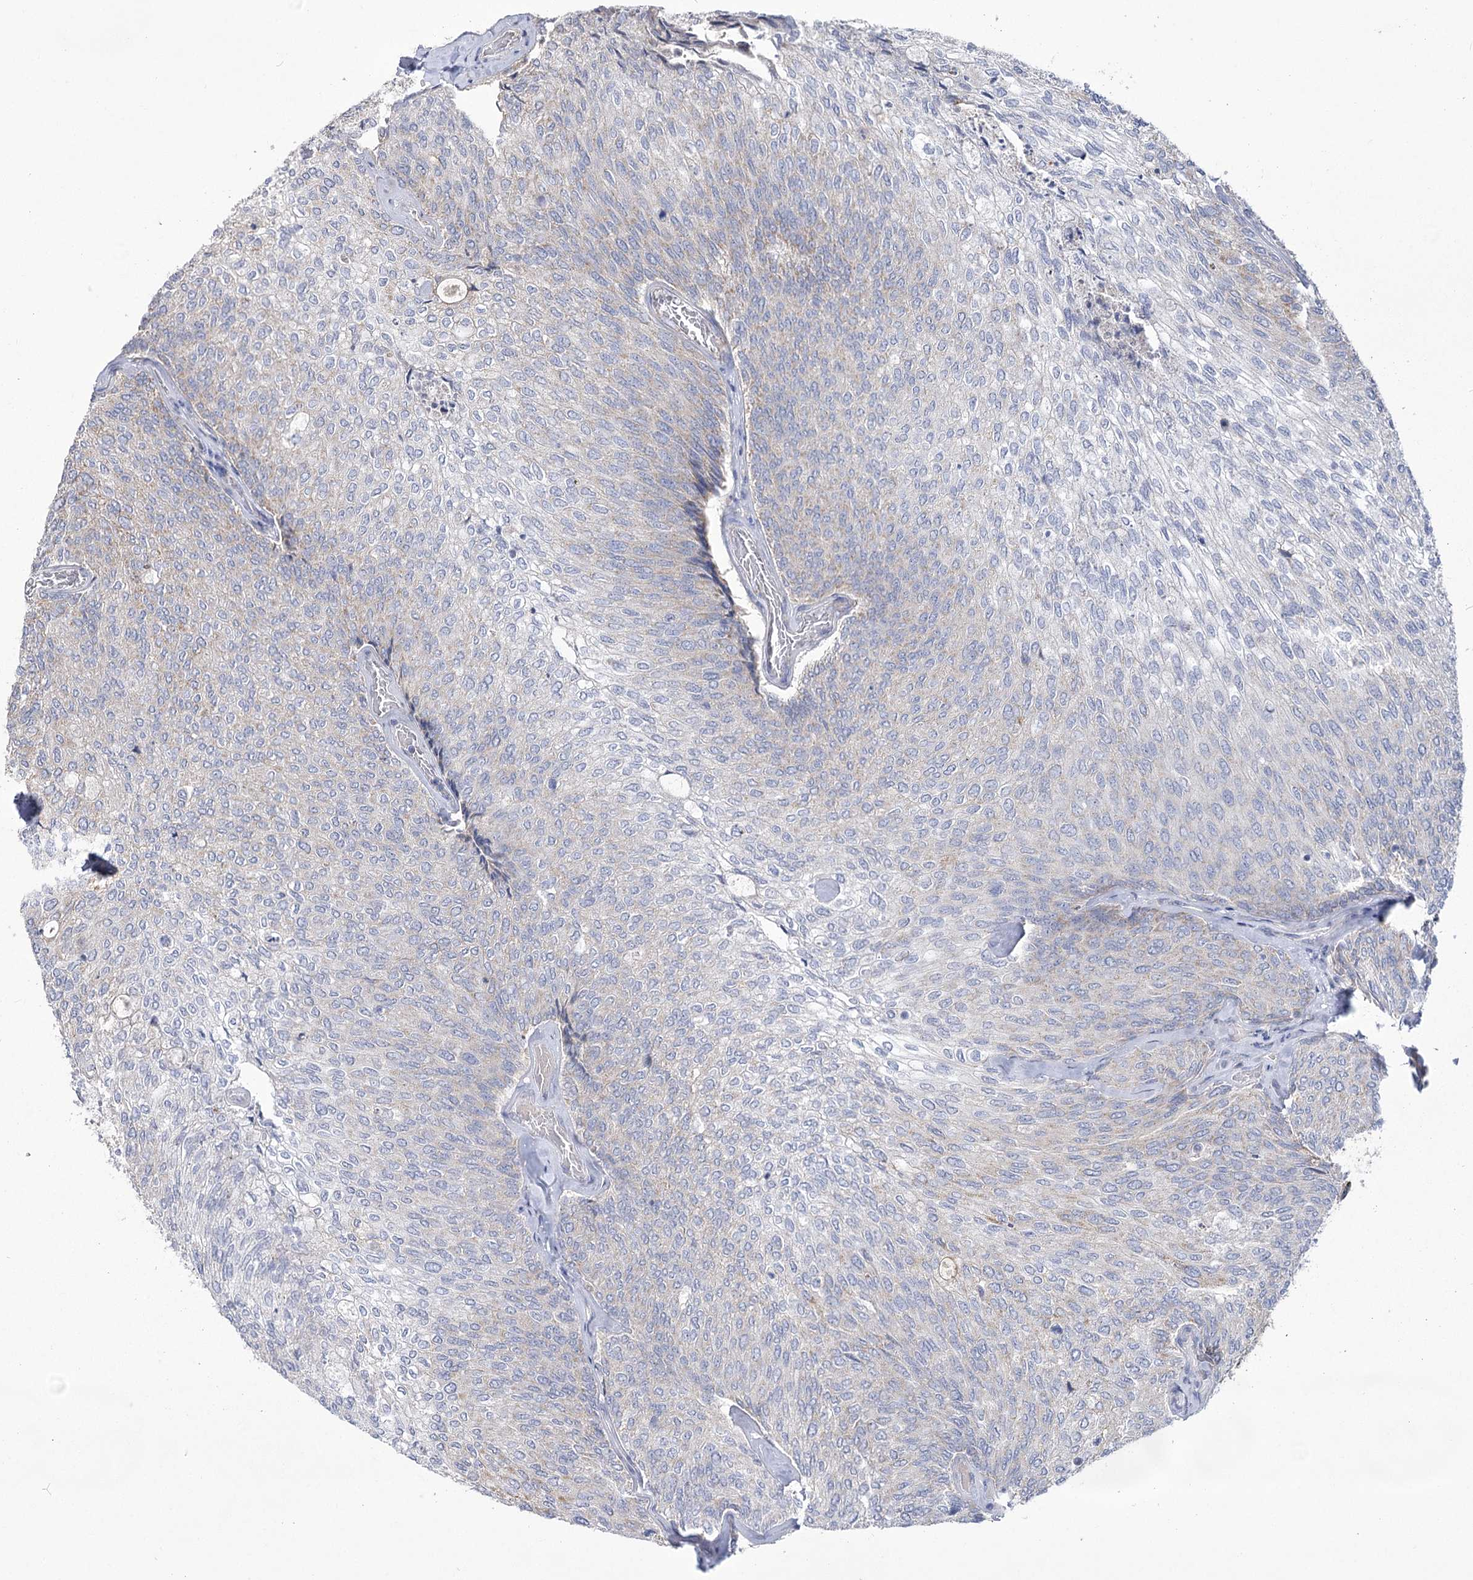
{"staining": {"intensity": "weak", "quantity": "<25%", "location": "cytoplasmic/membranous"}, "tissue": "urothelial cancer", "cell_type": "Tumor cells", "image_type": "cancer", "snomed": [{"axis": "morphology", "description": "Urothelial carcinoma, Low grade"}, {"axis": "topography", "description": "Urinary bladder"}], "caption": "Immunohistochemistry (IHC) of human urothelial cancer displays no expression in tumor cells.", "gene": "PDHB", "patient": {"sex": "female", "age": 79}}